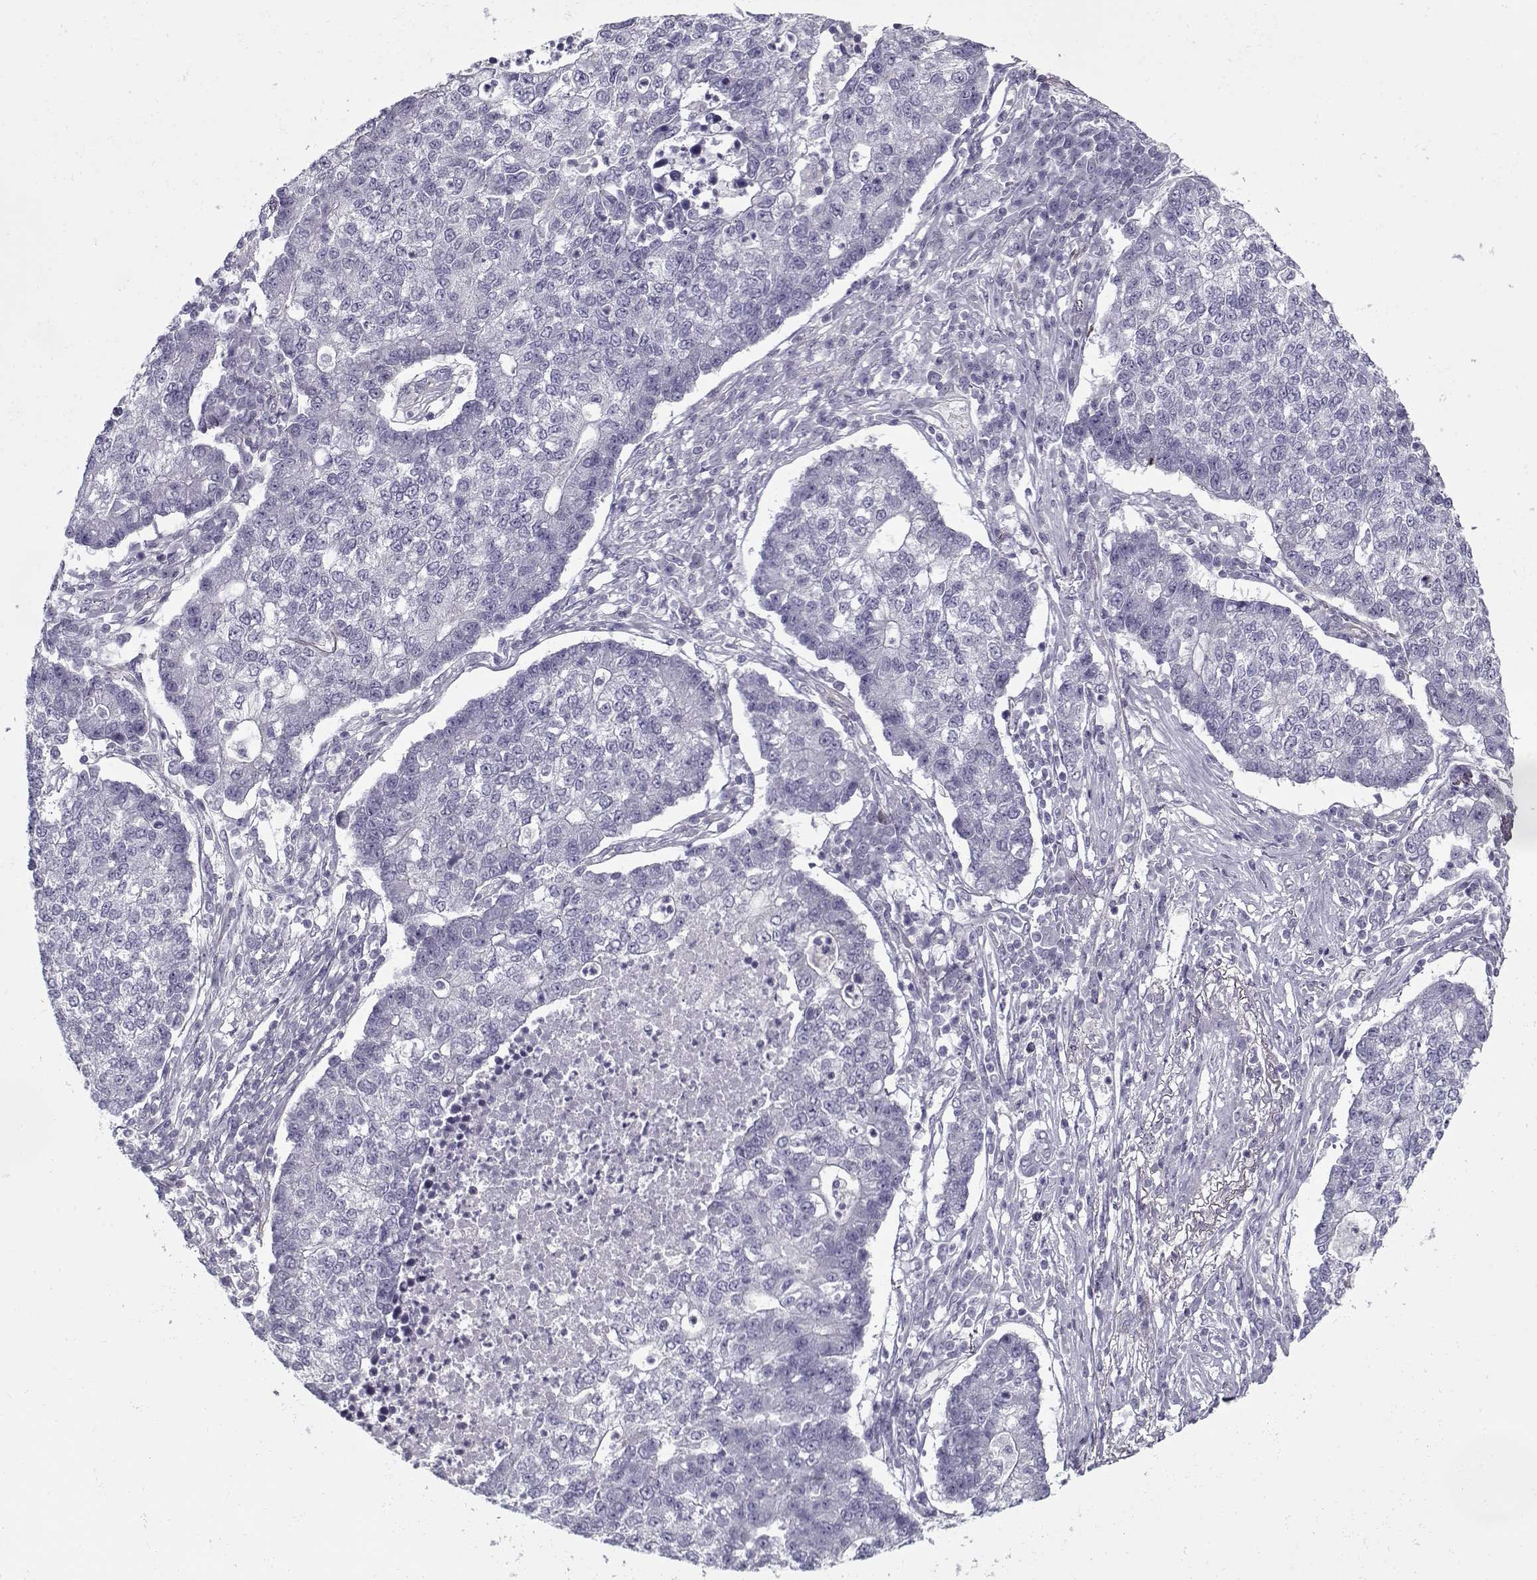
{"staining": {"intensity": "negative", "quantity": "none", "location": "none"}, "tissue": "lung cancer", "cell_type": "Tumor cells", "image_type": "cancer", "snomed": [{"axis": "morphology", "description": "Adenocarcinoma, NOS"}, {"axis": "topography", "description": "Lung"}], "caption": "Immunohistochemistry (IHC) histopathology image of neoplastic tissue: lung adenocarcinoma stained with DAB (3,3'-diaminobenzidine) reveals no significant protein expression in tumor cells.", "gene": "PP2D1", "patient": {"sex": "male", "age": 57}}